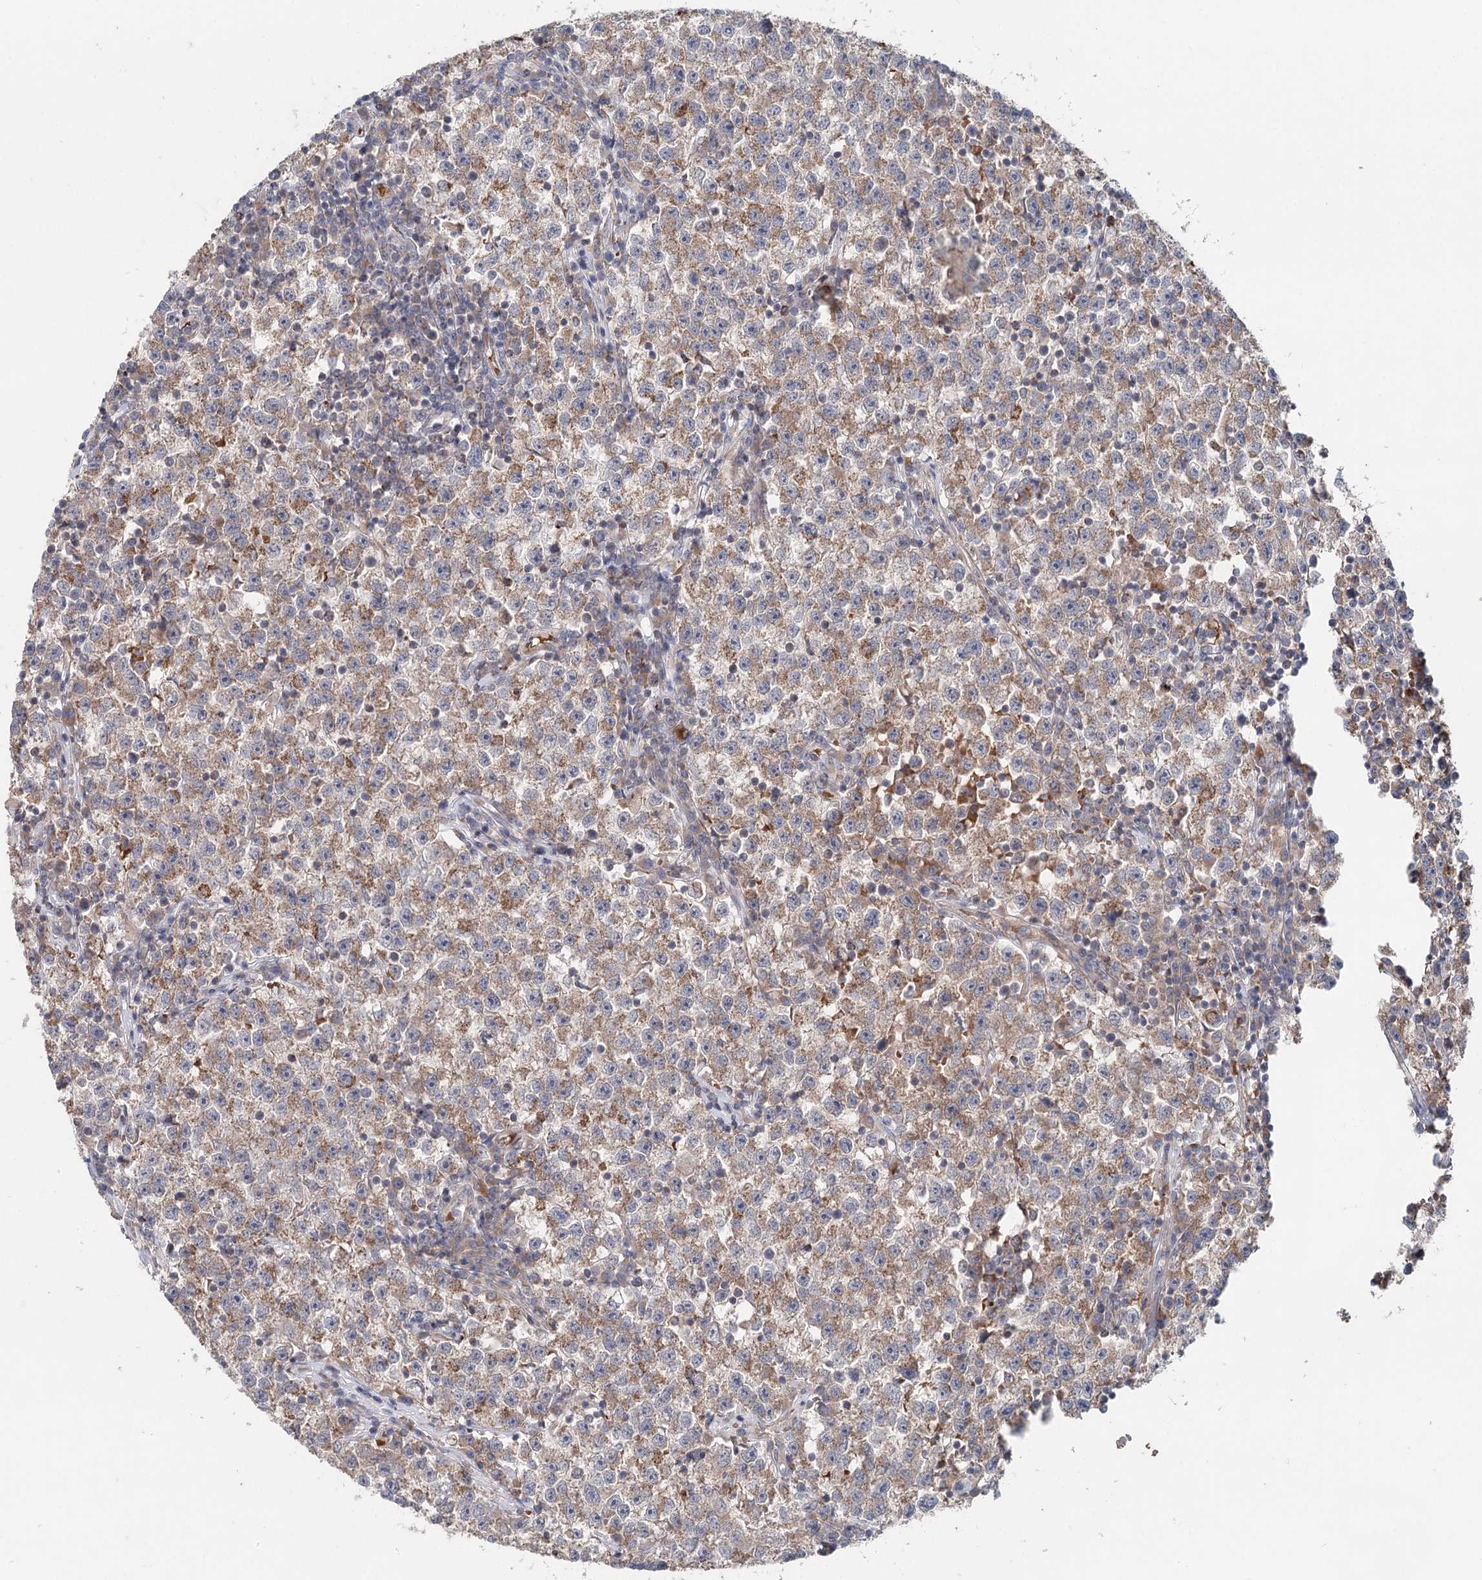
{"staining": {"intensity": "weak", "quantity": ">75%", "location": "cytoplasmic/membranous"}, "tissue": "testis cancer", "cell_type": "Tumor cells", "image_type": "cancer", "snomed": [{"axis": "morphology", "description": "Seminoma, NOS"}, {"axis": "topography", "description": "Testis"}], "caption": "IHC image of testis cancer (seminoma) stained for a protein (brown), which shows low levels of weak cytoplasmic/membranous expression in about >75% of tumor cells.", "gene": "FBXO7", "patient": {"sex": "male", "age": 22}}